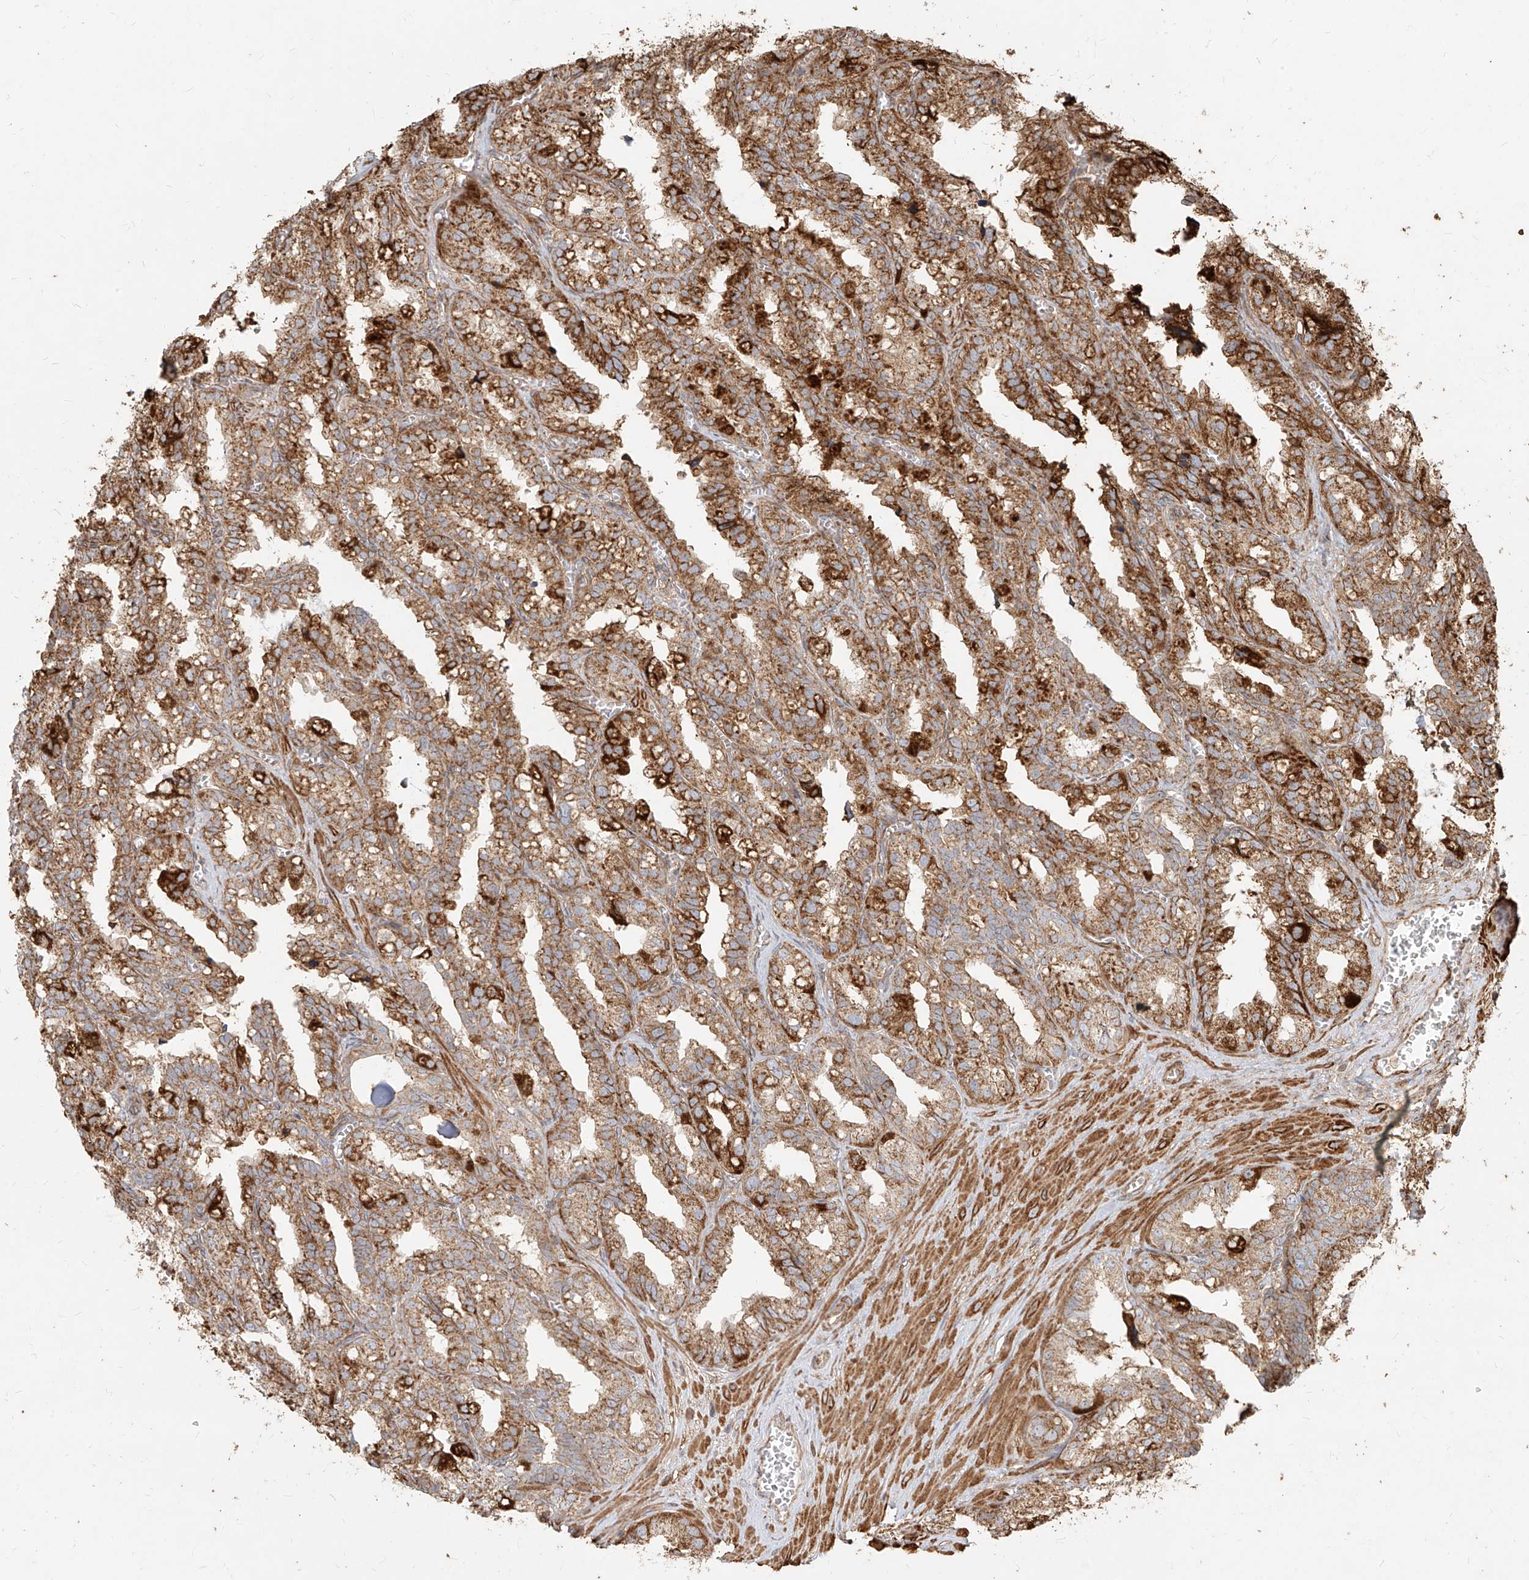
{"staining": {"intensity": "moderate", "quantity": ">75%", "location": "cytoplasmic/membranous"}, "tissue": "seminal vesicle", "cell_type": "Glandular cells", "image_type": "normal", "snomed": [{"axis": "morphology", "description": "Normal tissue, NOS"}, {"axis": "topography", "description": "Prostate"}, {"axis": "topography", "description": "Seminal veicle"}], "caption": "Seminal vesicle stained with DAB (3,3'-diaminobenzidine) immunohistochemistry (IHC) exhibits medium levels of moderate cytoplasmic/membranous staining in approximately >75% of glandular cells. (DAB = brown stain, brightfield microscopy at high magnification).", "gene": "MTX2", "patient": {"sex": "male", "age": 51}}